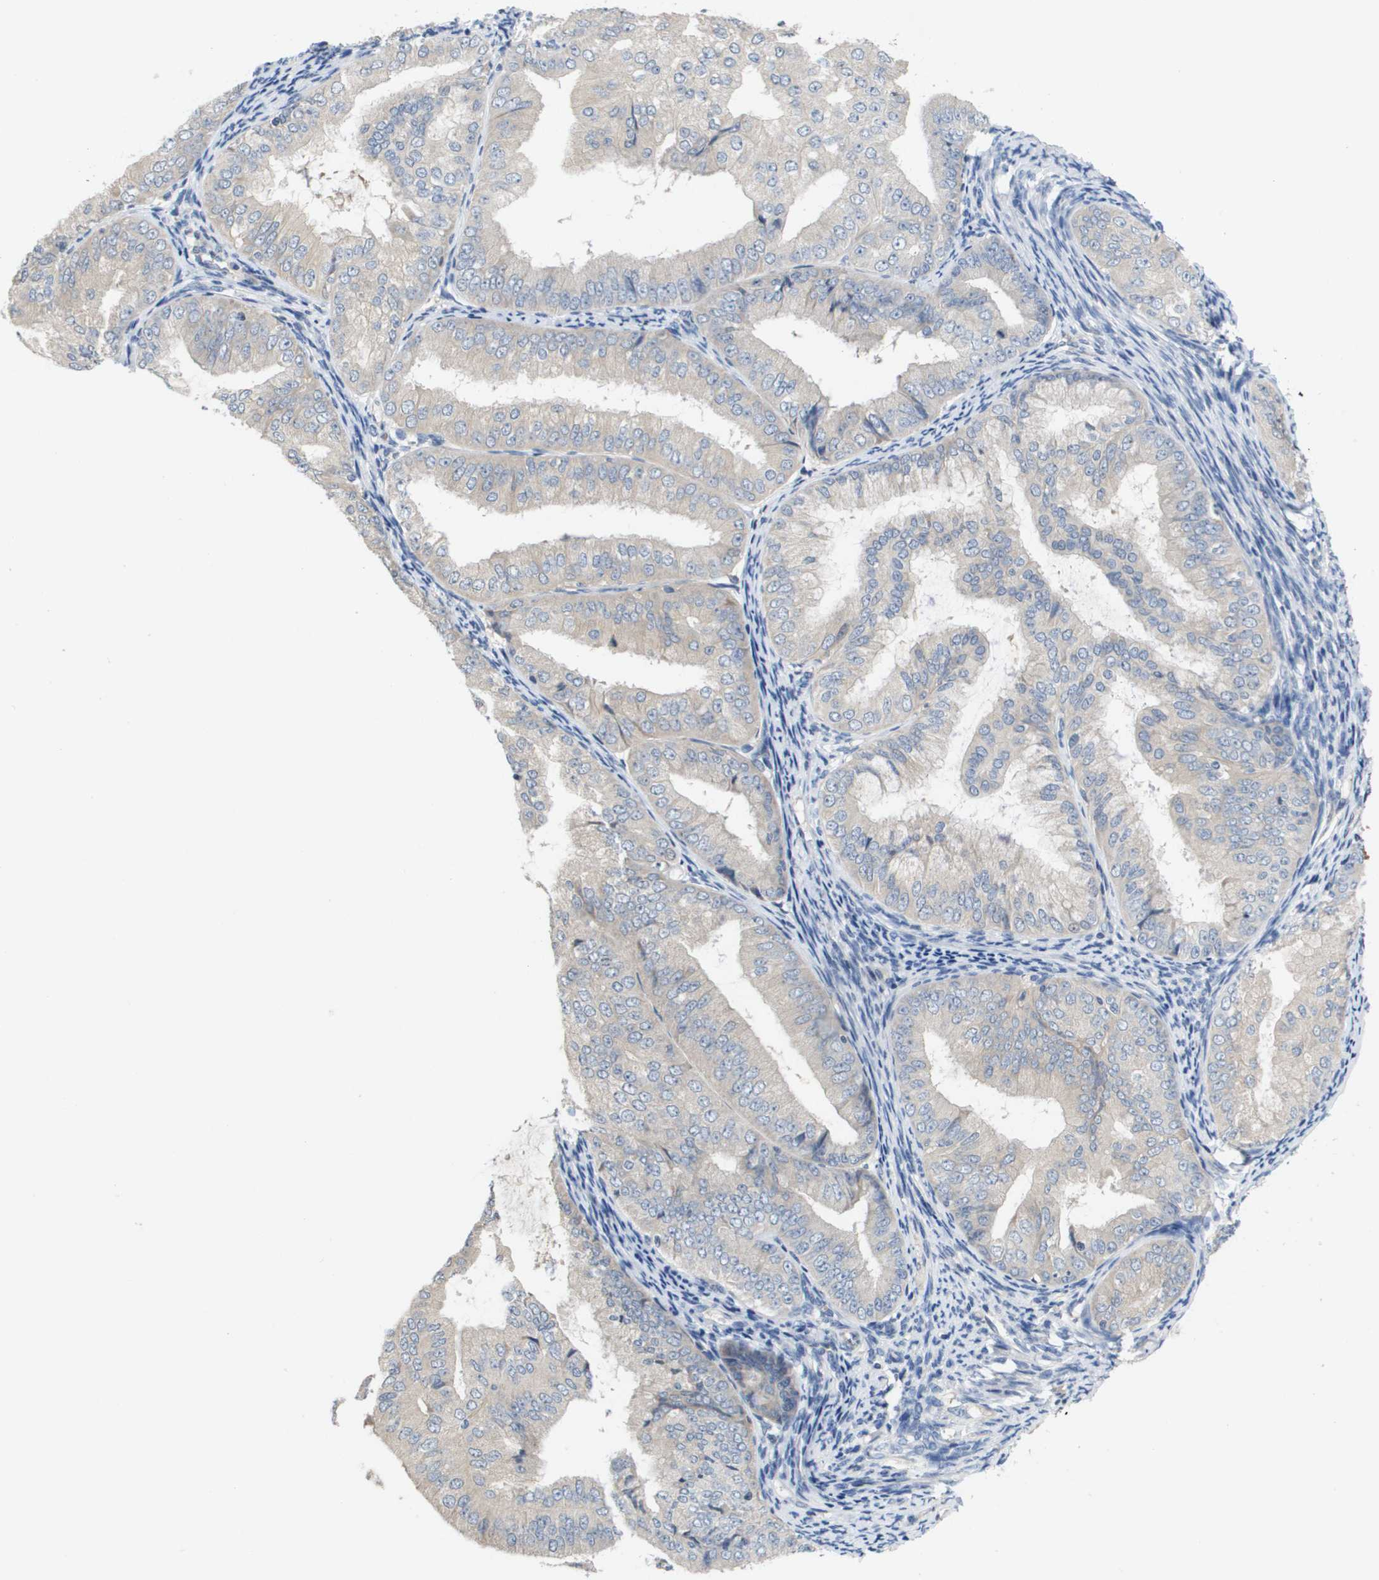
{"staining": {"intensity": "weak", "quantity": "<25%", "location": "cytoplasmic/membranous"}, "tissue": "endometrial cancer", "cell_type": "Tumor cells", "image_type": "cancer", "snomed": [{"axis": "morphology", "description": "Adenocarcinoma, NOS"}, {"axis": "topography", "description": "Endometrium"}], "caption": "This photomicrograph is of endometrial adenocarcinoma stained with immunohistochemistry (IHC) to label a protein in brown with the nuclei are counter-stained blue. There is no positivity in tumor cells.", "gene": "CAPN11", "patient": {"sex": "female", "age": 63}}